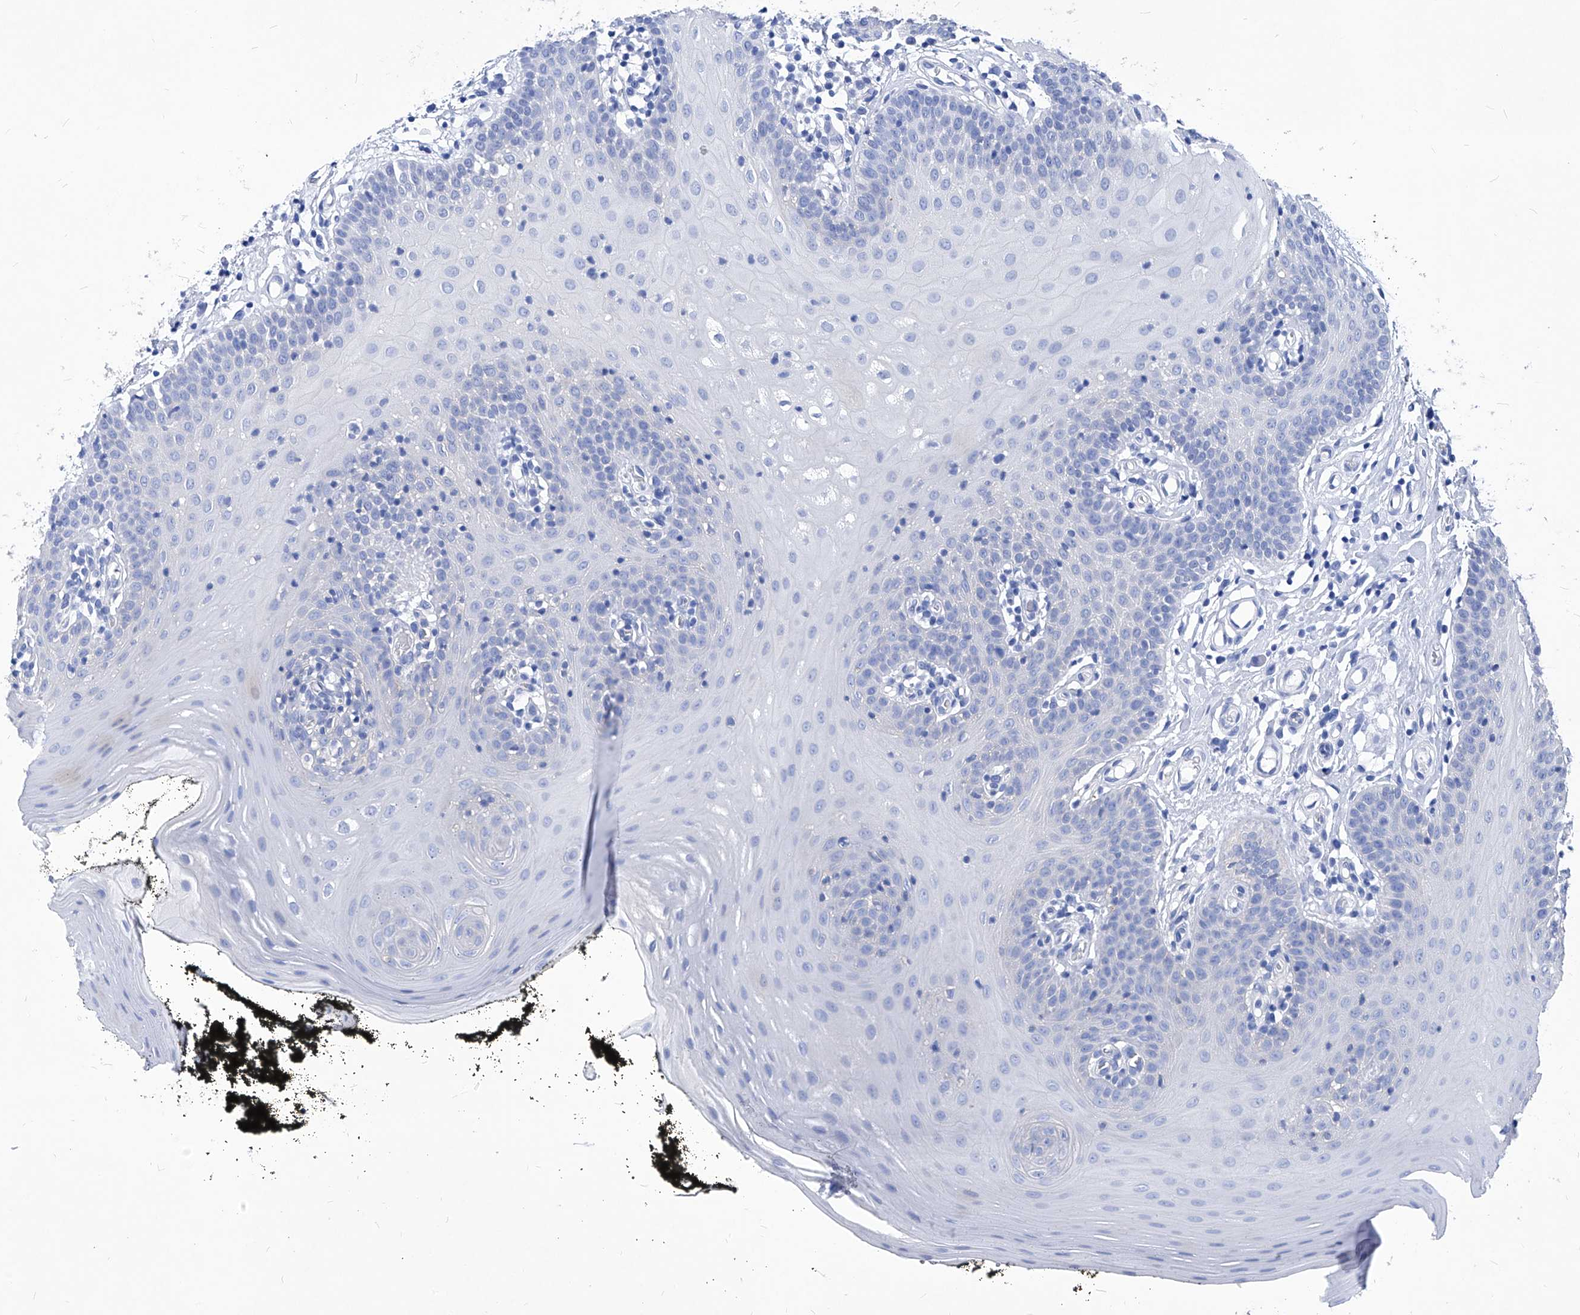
{"staining": {"intensity": "negative", "quantity": "none", "location": "none"}, "tissue": "oral mucosa", "cell_type": "Squamous epithelial cells", "image_type": "normal", "snomed": [{"axis": "morphology", "description": "Normal tissue, NOS"}, {"axis": "topography", "description": "Oral tissue"}], "caption": "Histopathology image shows no significant protein staining in squamous epithelial cells of unremarkable oral mucosa.", "gene": "XPNPEP1", "patient": {"sex": "male", "age": 74}}